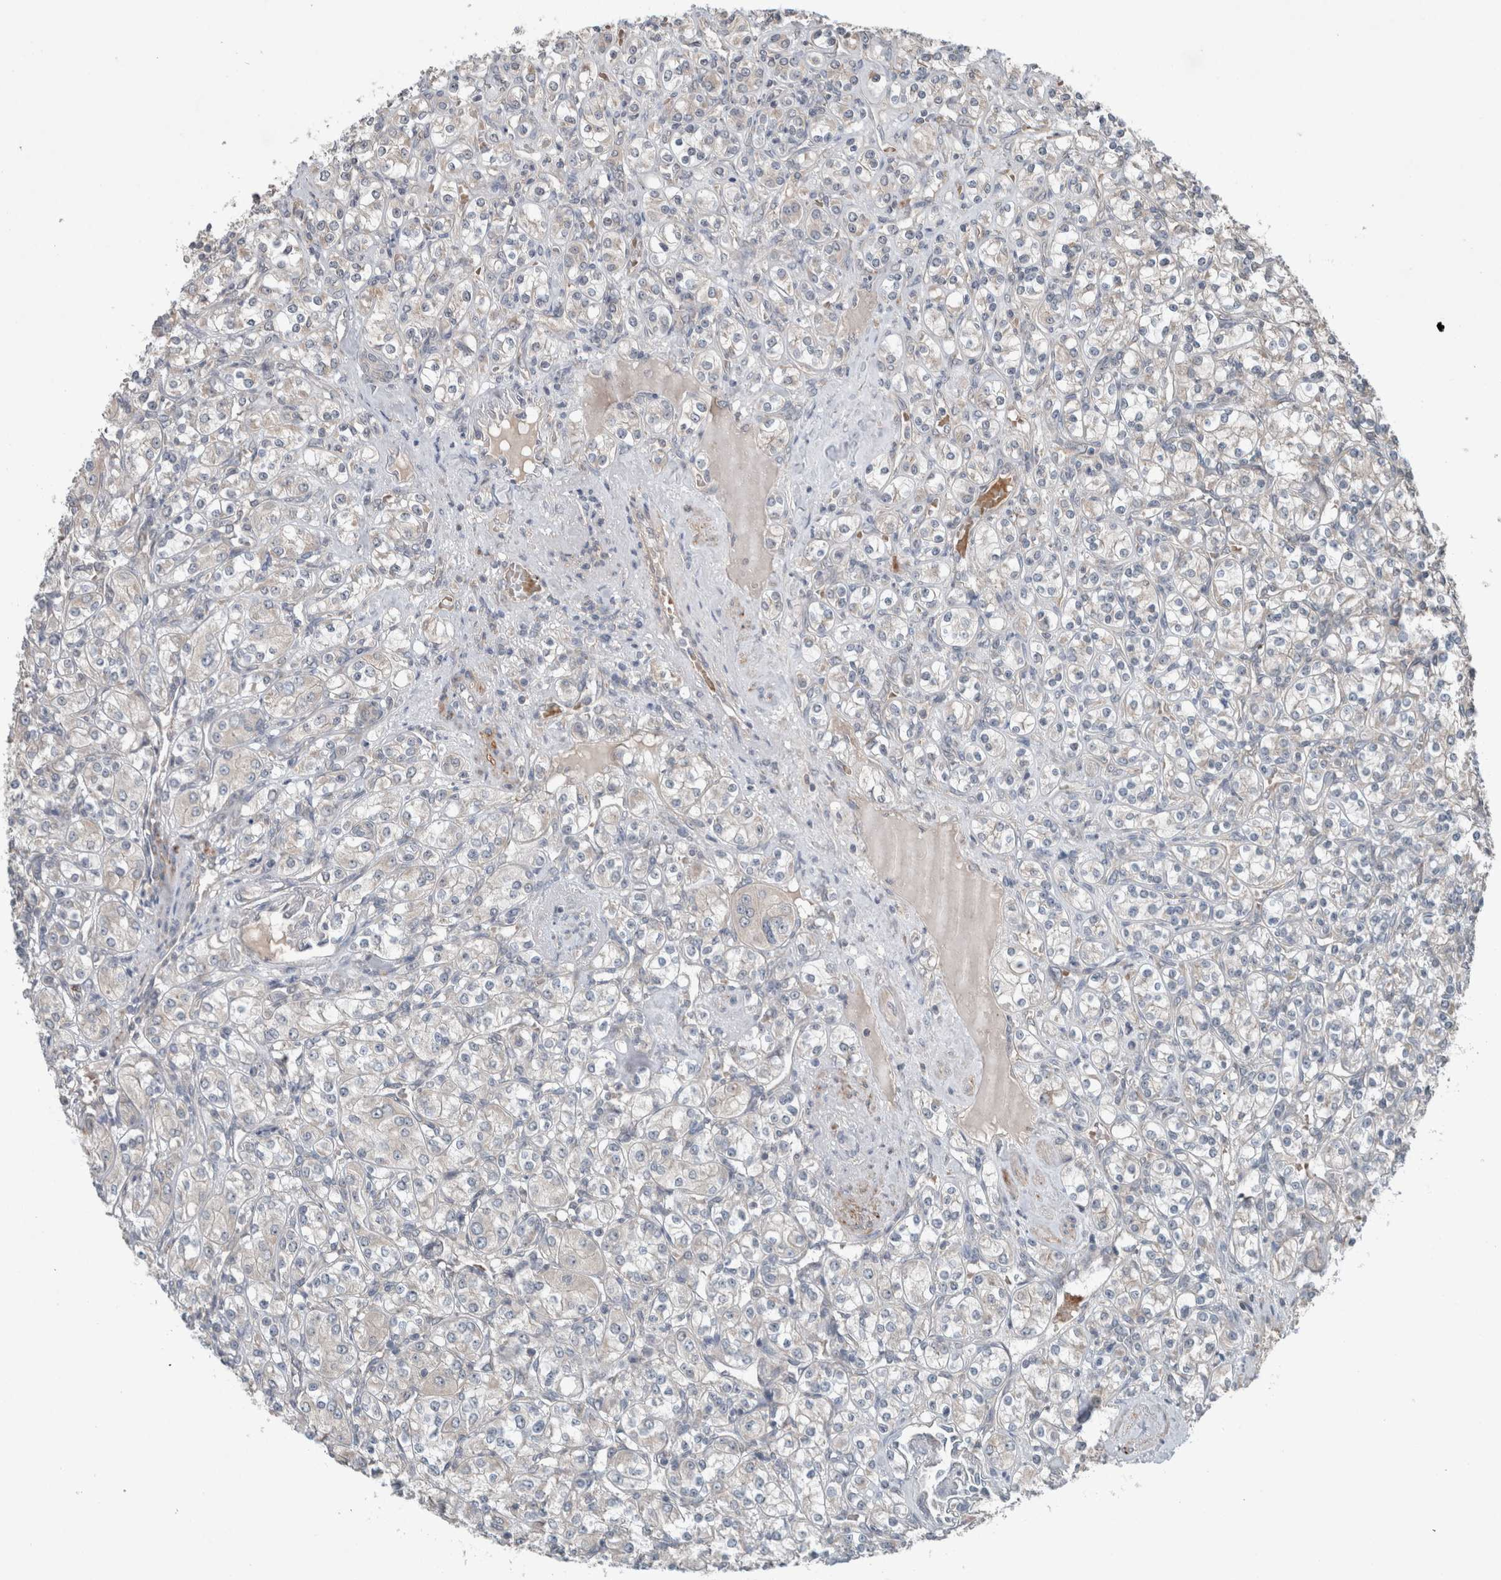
{"staining": {"intensity": "negative", "quantity": "none", "location": "none"}, "tissue": "renal cancer", "cell_type": "Tumor cells", "image_type": "cancer", "snomed": [{"axis": "morphology", "description": "Adenocarcinoma, NOS"}, {"axis": "topography", "description": "Kidney"}], "caption": "An immunohistochemistry (IHC) histopathology image of renal cancer is shown. There is no staining in tumor cells of renal cancer. Brightfield microscopy of IHC stained with DAB (brown) and hematoxylin (blue), captured at high magnification.", "gene": "JADE2", "patient": {"sex": "male", "age": 77}}